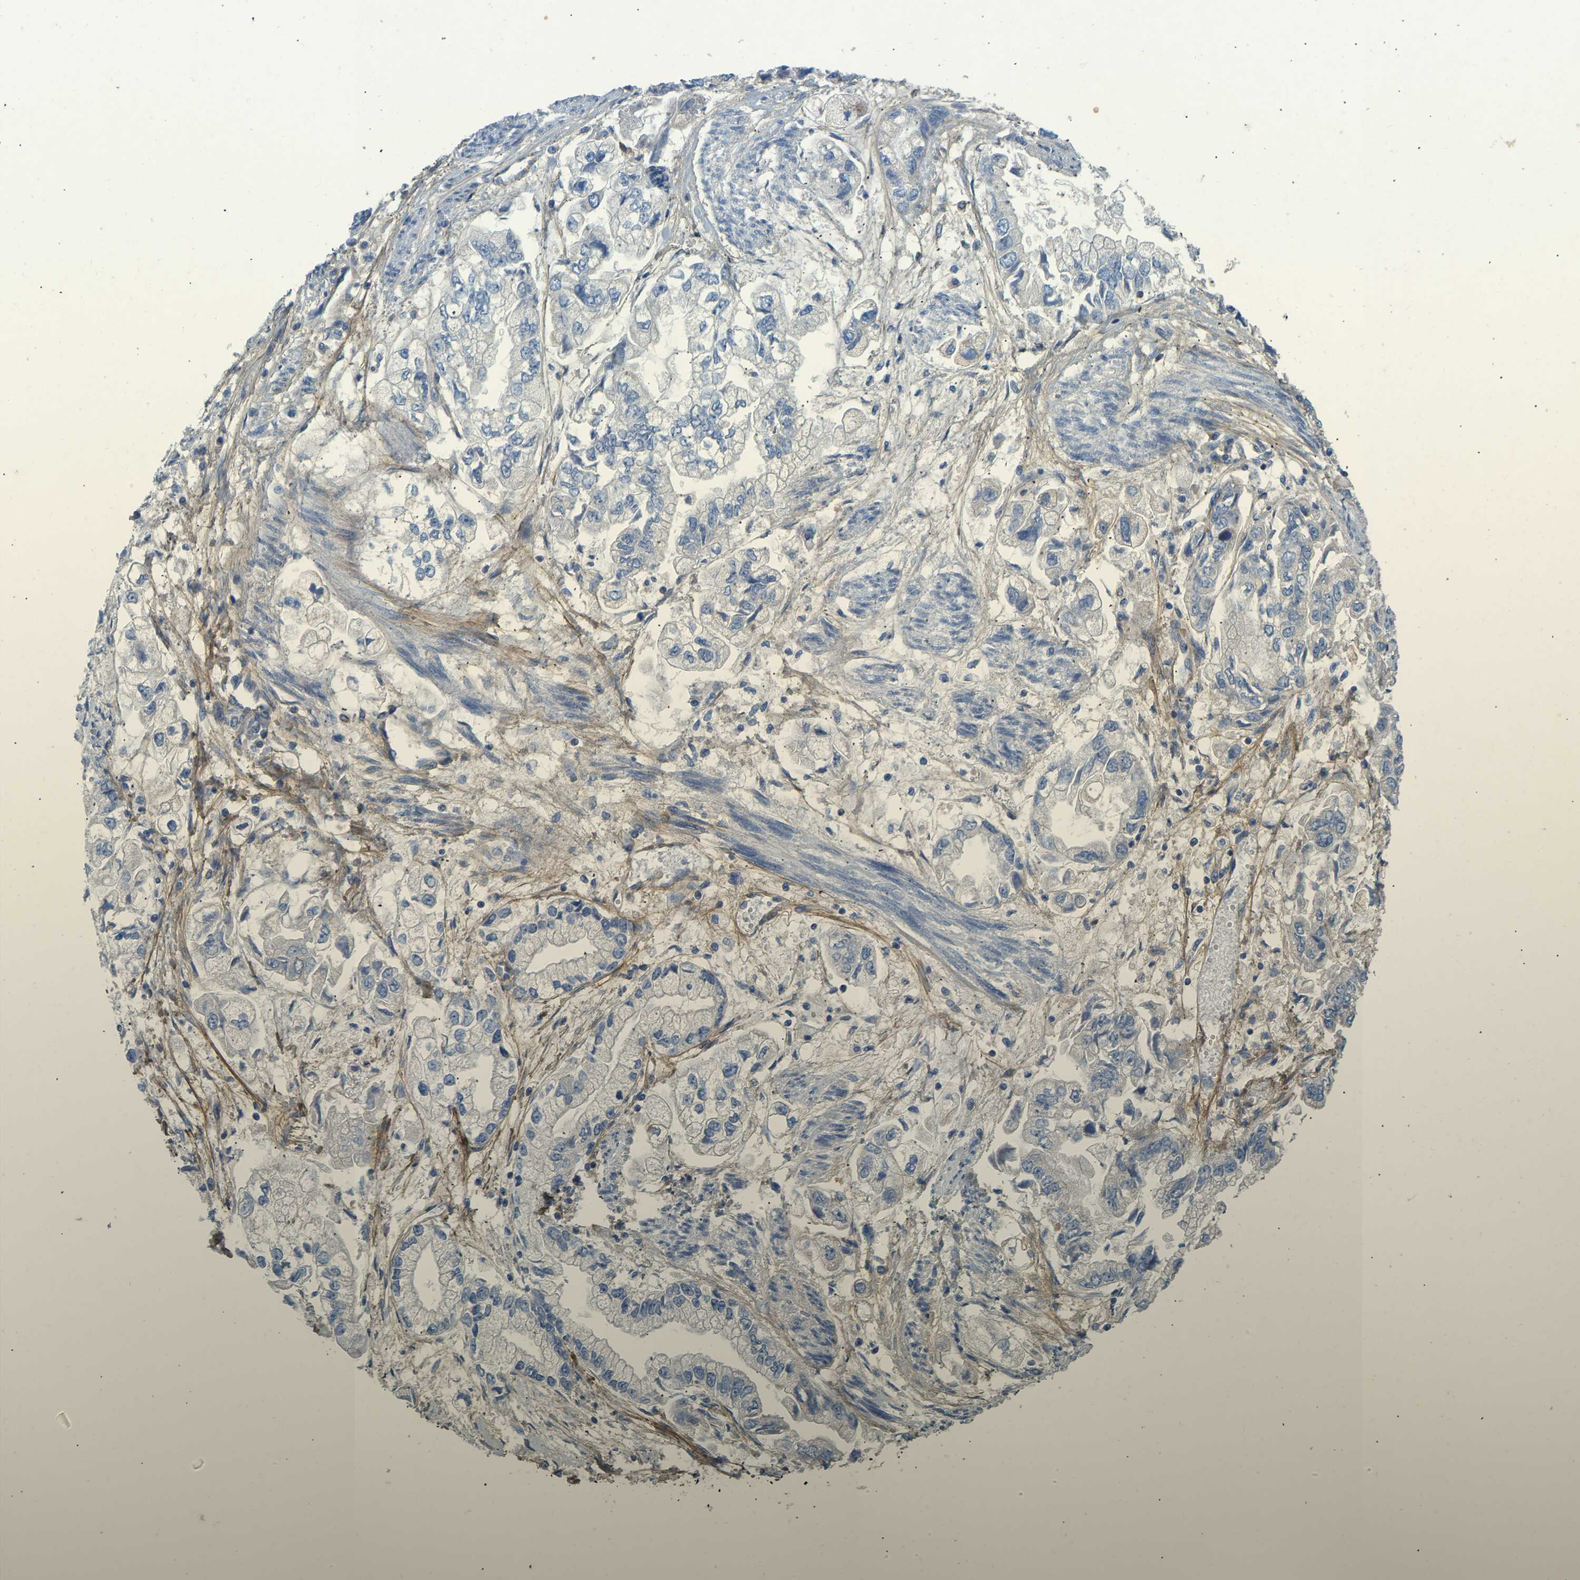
{"staining": {"intensity": "negative", "quantity": "none", "location": "none"}, "tissue": "stomach cancer", "cell_type": "Tumor cells", "image_type": "cancer", "snomed": [{"axis": "morphology", "description": "Normal tissue, NOS"}, {"axis": "morphology", "description": "Adenocarcinoma, NOS"}, {"axis": "topography", "description": "Stomach"}], "caption": "Immunohistochemistry (IHC) histopathology image of neoplastic tissue: stomach cancer (adenocarcinoma) stained with DAB shows no significant protein positivity in tumor cells.", "gene": "TECTA", "patient": {"sex": "male", "age": 62}}